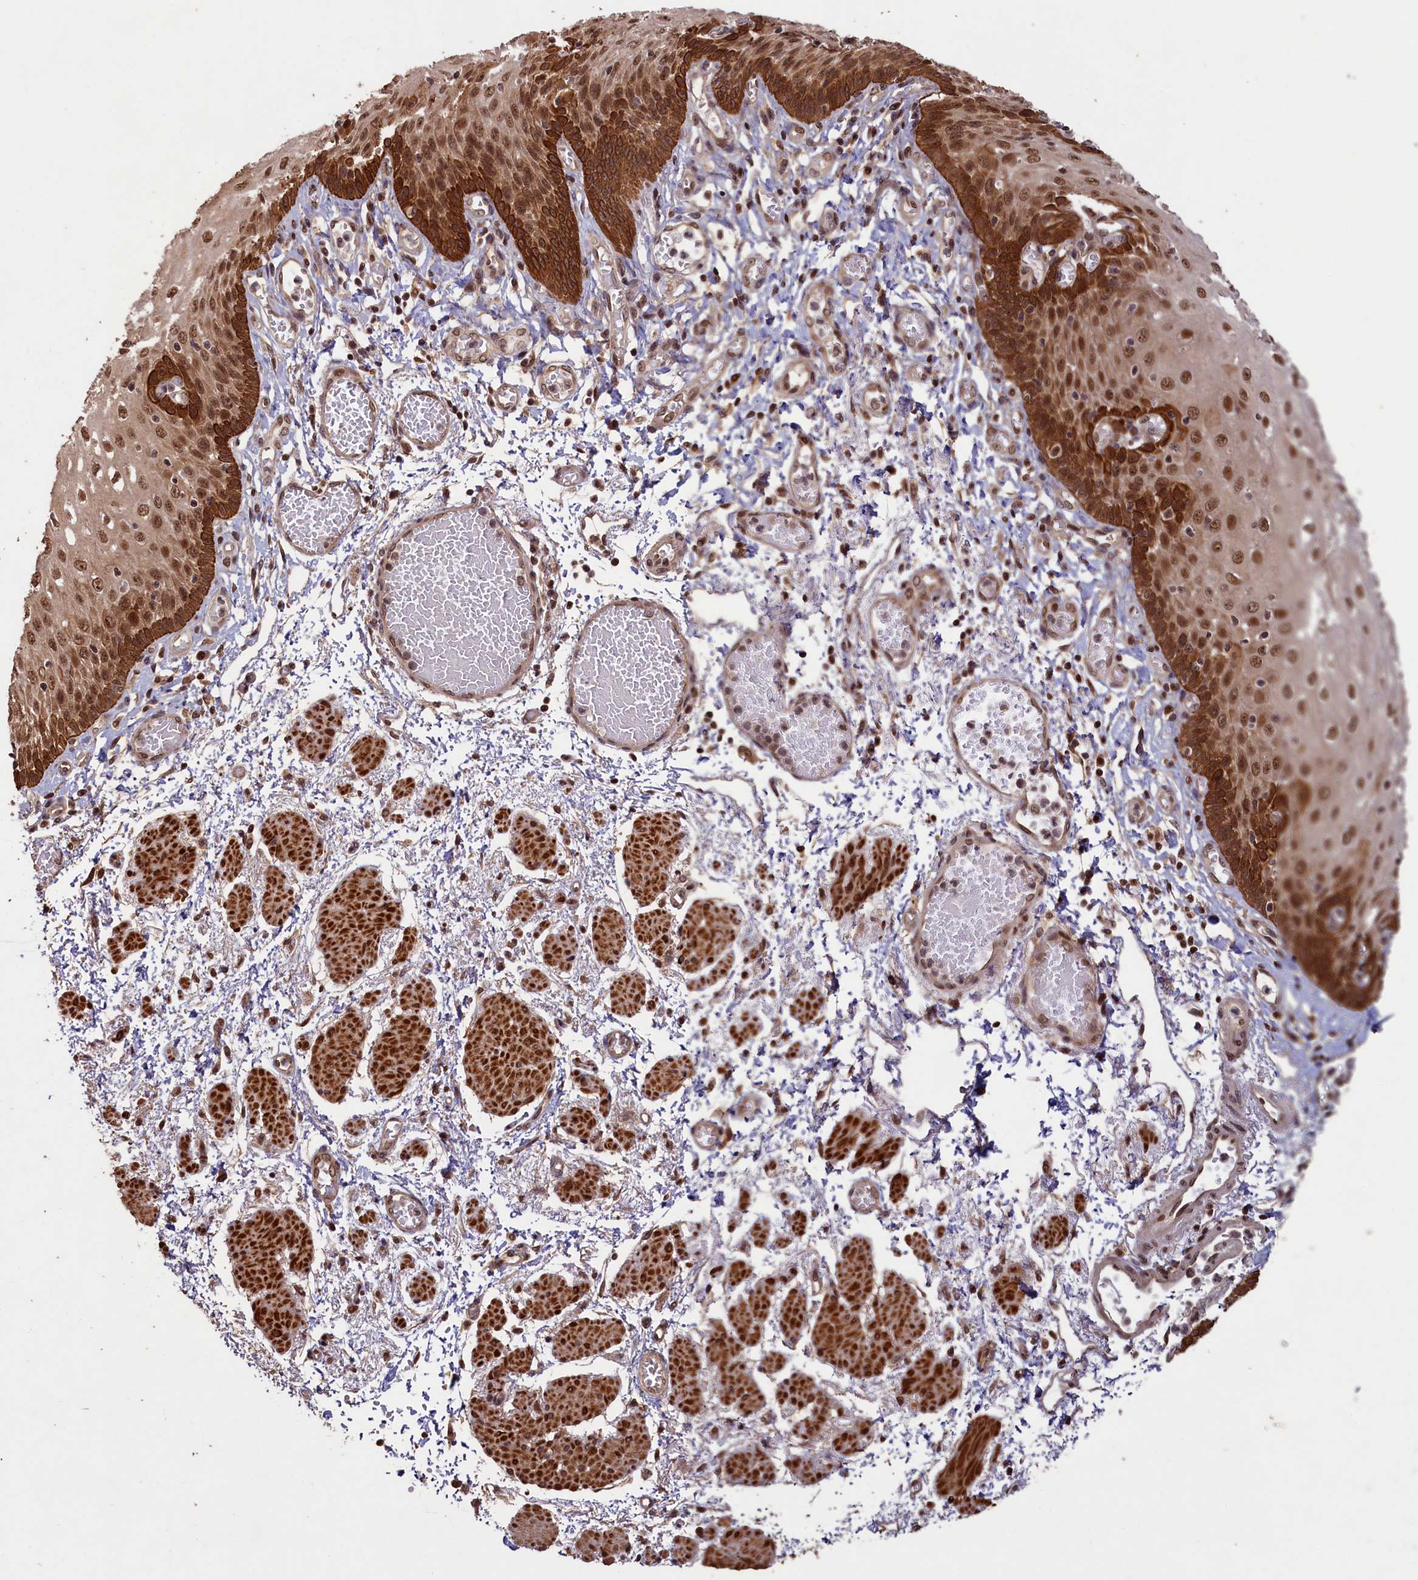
{"staining": {"intensity": "strong", "quantity": ">75%", "location": "cytoplasmic/membranous,nuclear"}, "tissue": "esophagus", "cell_type": "Squamous epithelial cells", "image_type": "normal", "snomed": [{"axis": "morphology", "description": "Normal tissue, NOS"}, {"axis": "topography", "description": "Esophagus"}], "caption": "Immunohistochemical staining of normal esophagus shows strong cytoplasmic/membranous,nuclear protein positivity in approximately >75% of squamous epithelial cells.", "gene": "NAE1", "patient": {"sex": "male", "age": 81}}